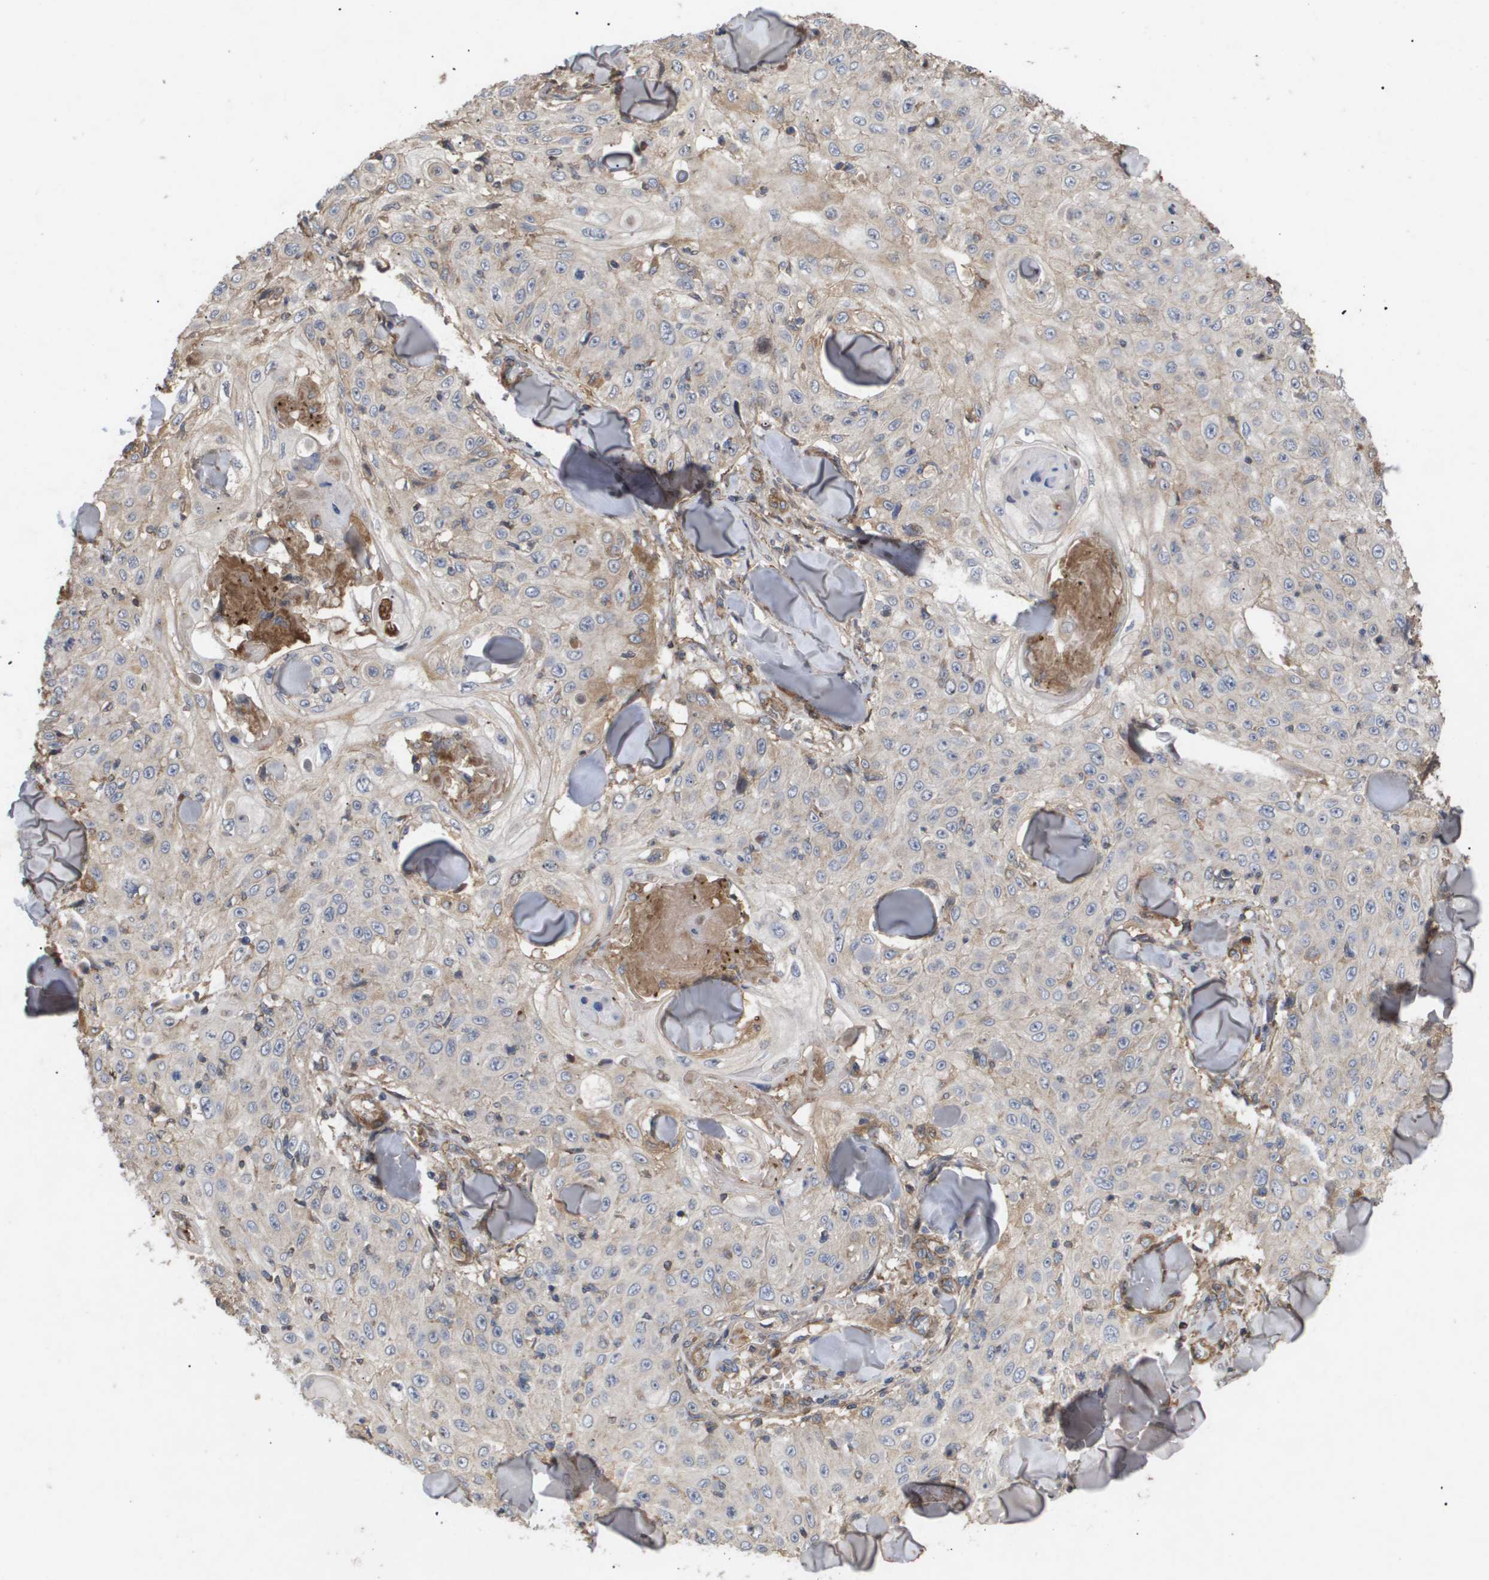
{"staining": {"intensity": "weak", "quantity": "<25%", "location": "cytoplasmic/membranous"}, "tissue": "skin cancer", "cell_type": "Tumor cells", "image_type": "cancer", "snomed": [{"axis": "morphology", "description": "Squamous cell carcinoma, NOS"}, {"axis": "topography", "description": "Skin"}], "caption": "Immunohistochemistry image of neoplastic tissue: skin squamous cell carcinoma stained with DAB (3,3'-diaminobenzidine) exhibits no significant protein expression in tumor cells. The staining is performed using DAB (3,3'-diaminobenzidine) brown chromogen with nuclei counter-stained in using hematoxylin.", "gene": "TNS1", "patient": {"sex": "male", "age": 86}}